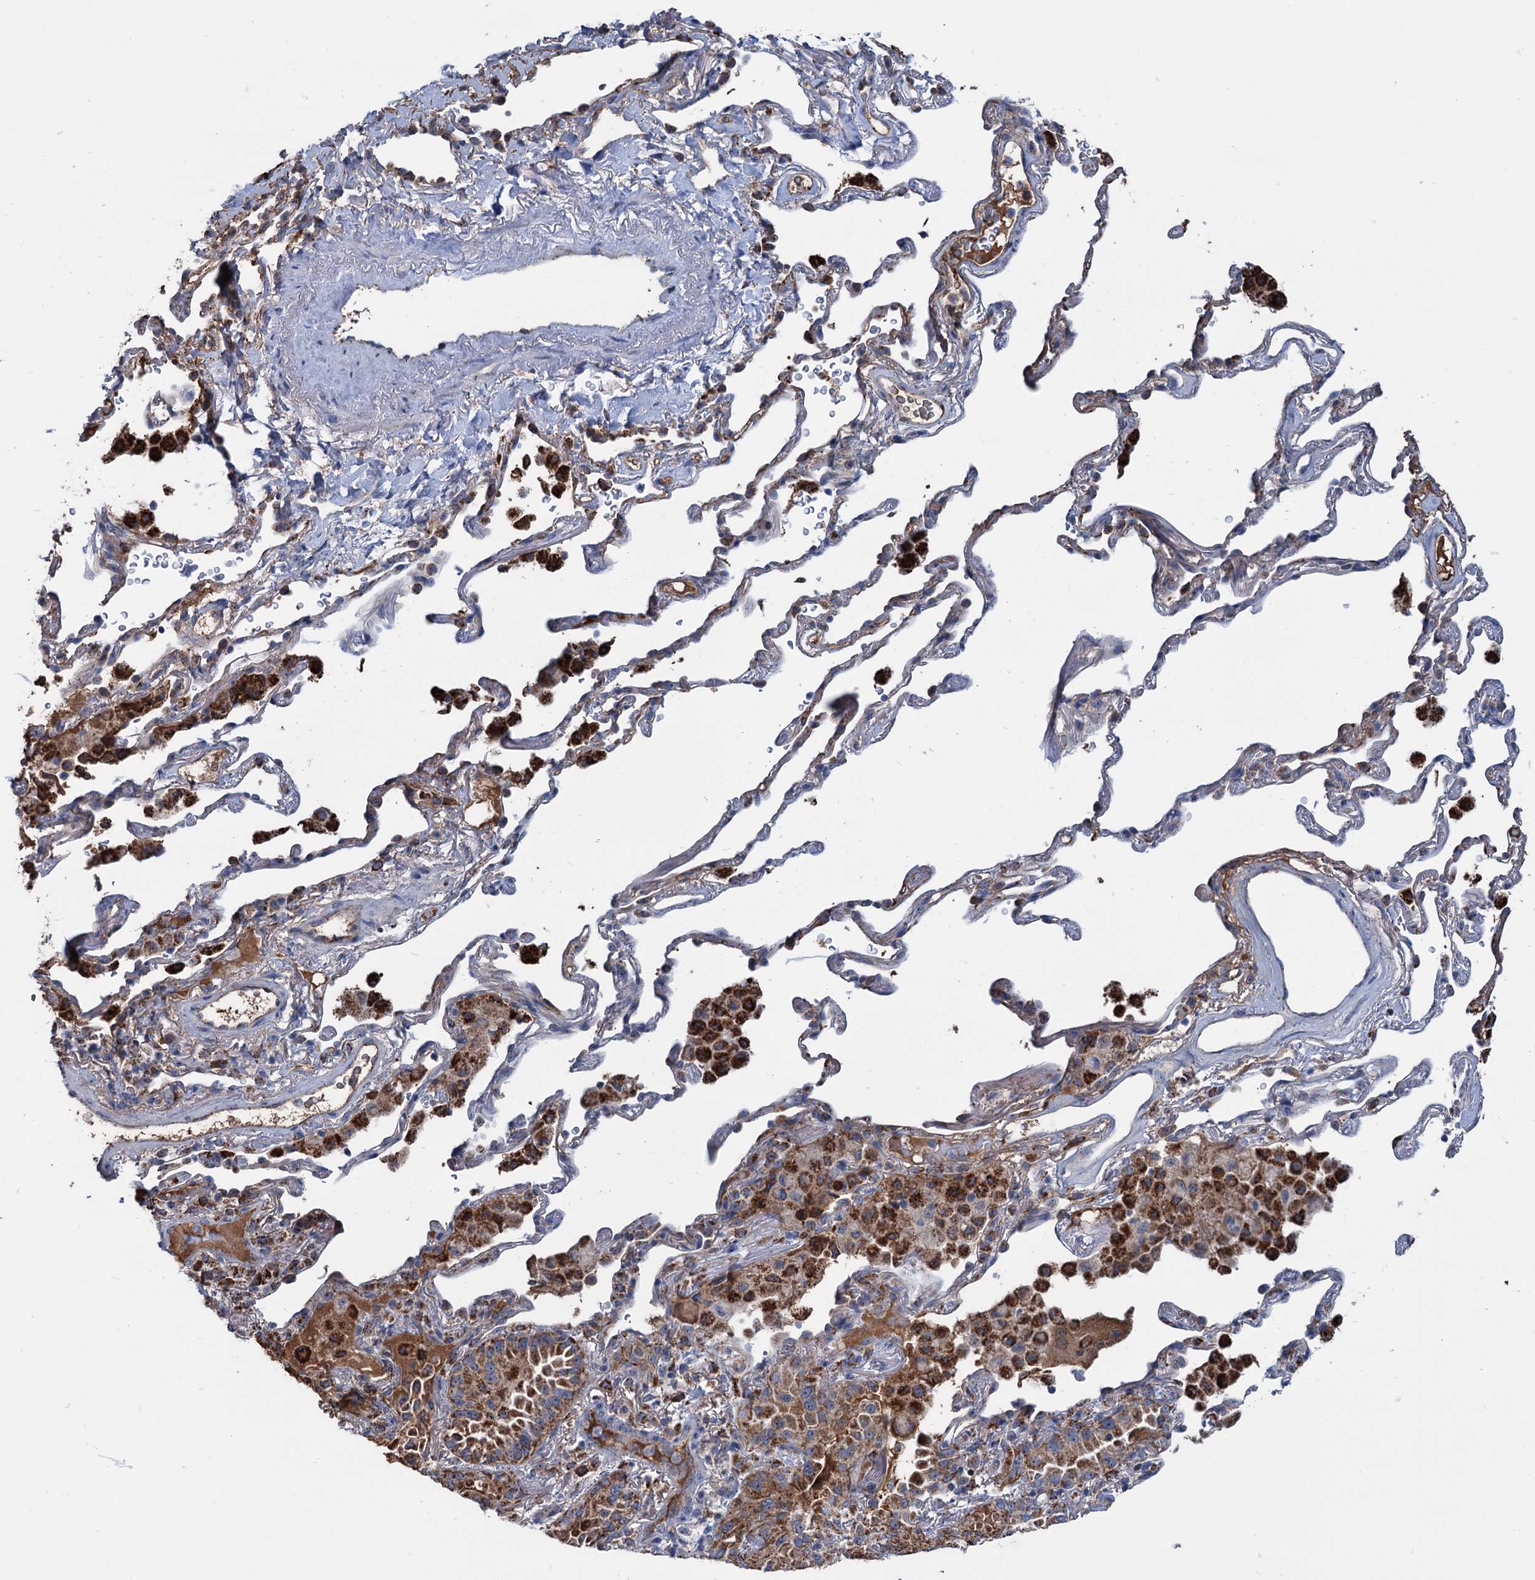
{"staining": {"intensity": "strong", "quantity": ">75%", "location": "cytoplasmic/membranous"}, "tissue": "lung cancer", "cell_type": "Tumor cells", "image_type": "cancer", "snomed": [{"axis": "morphology", "description": "Adenocarcinoma, NOS"}, {"axis": "topography", "description": "Lung"}], "caption": "Adenocarcinoma (lung) stained with a protein marker exhibits strong staining in tumor cells.", "gene": "LPIN1", "patient": {"sex": "female", "age": 69}}